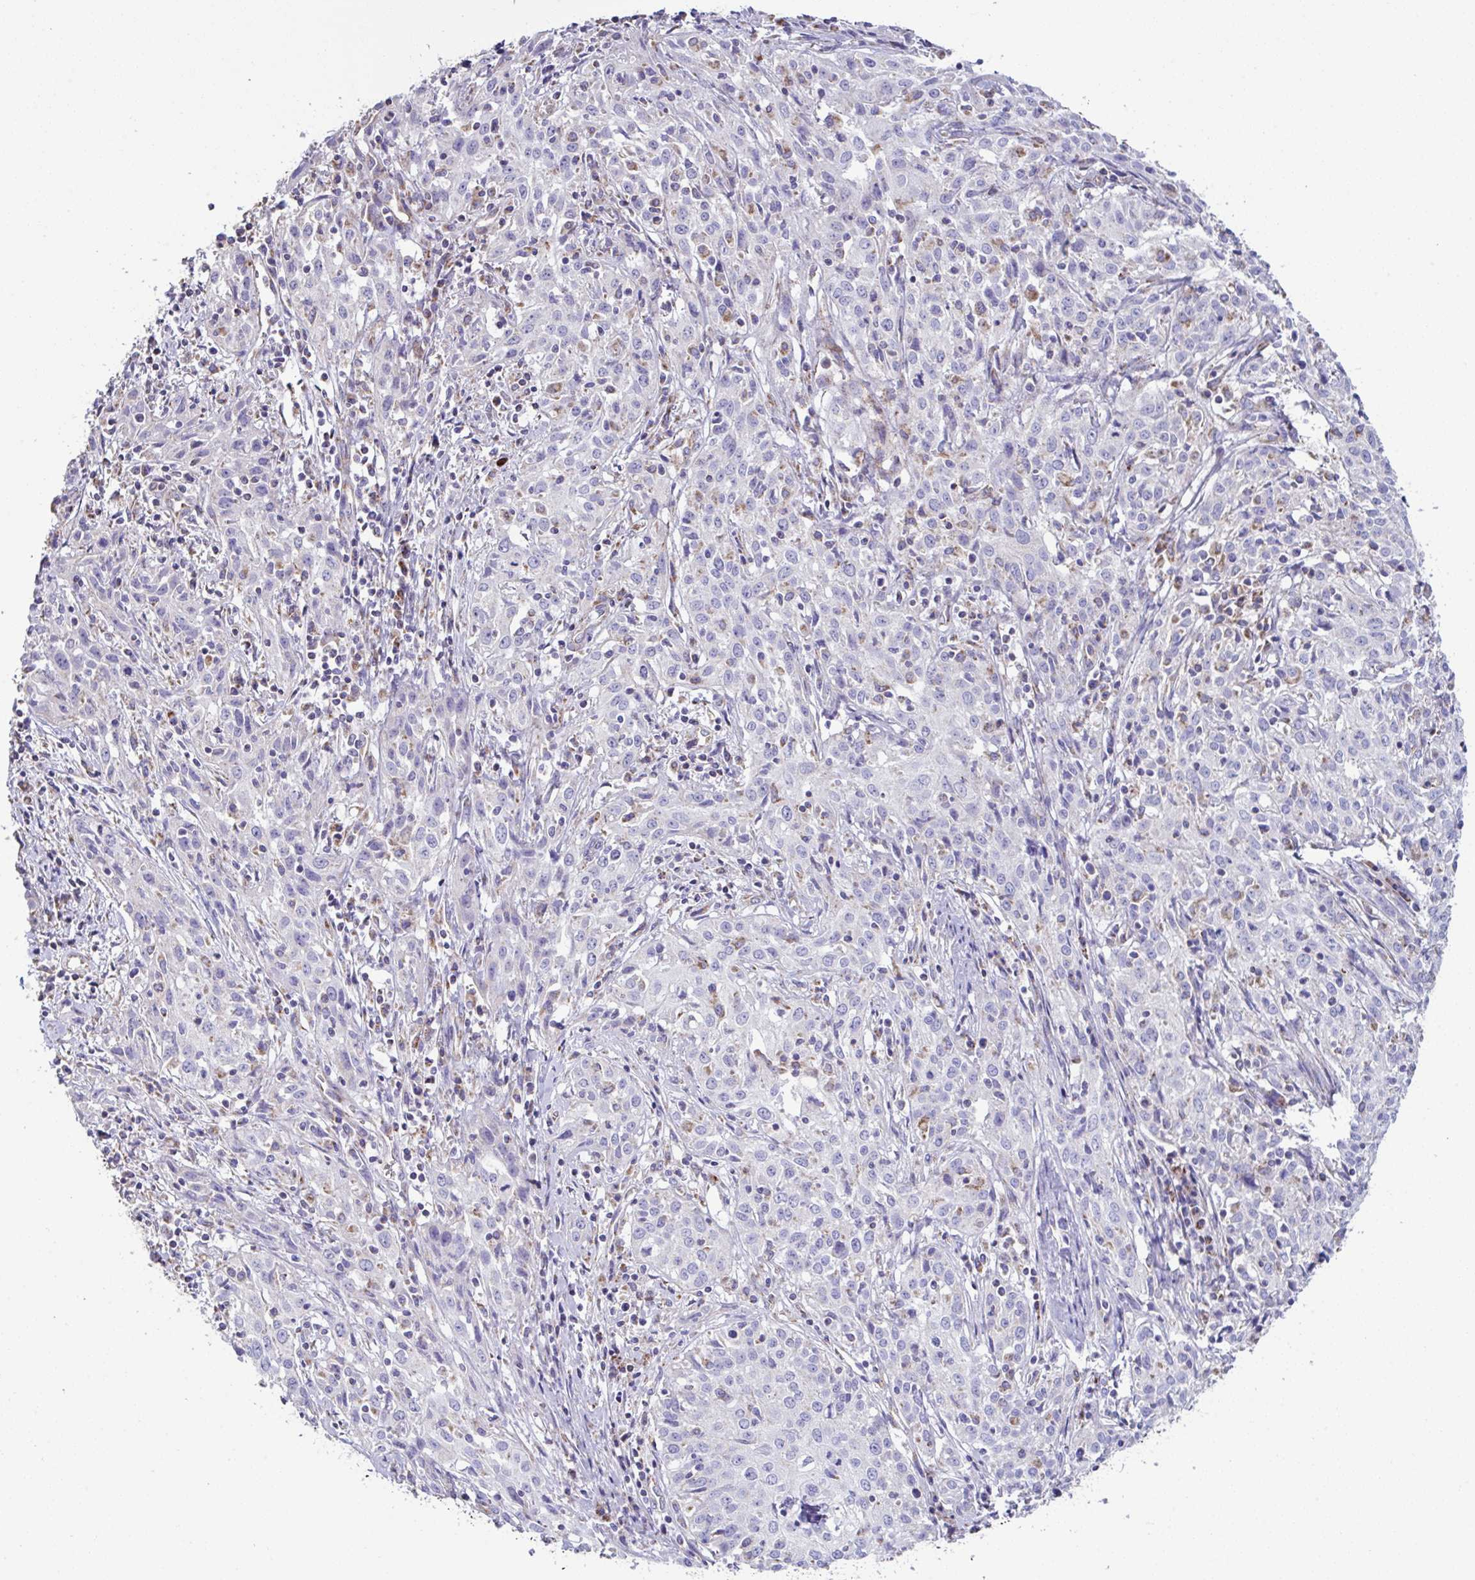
{"staining": {"intensity": "negative", "quantity": "none", "location": "none"}, "tissue": "cervical cancer", "cell_type": "Tumor cells", "image_type": "cancer", "snomed": [{"axis": "morphology", "description": "Squamous cell carcinoma, NOS"}, {"axis": "topography", "description": "Cervix"}], "caption": "Histopathology image shows no significant protein staining in tumor cells of squamous cell carcinoma (cervical). (Stains: DAB (3,3'-diaminobenzidine) IHC with hematoxylin counter stain, Microscopy: brightfield microscopy at high magnification).", "gene": "DOK7", "patient": {"sex": "female", "age": 57}}